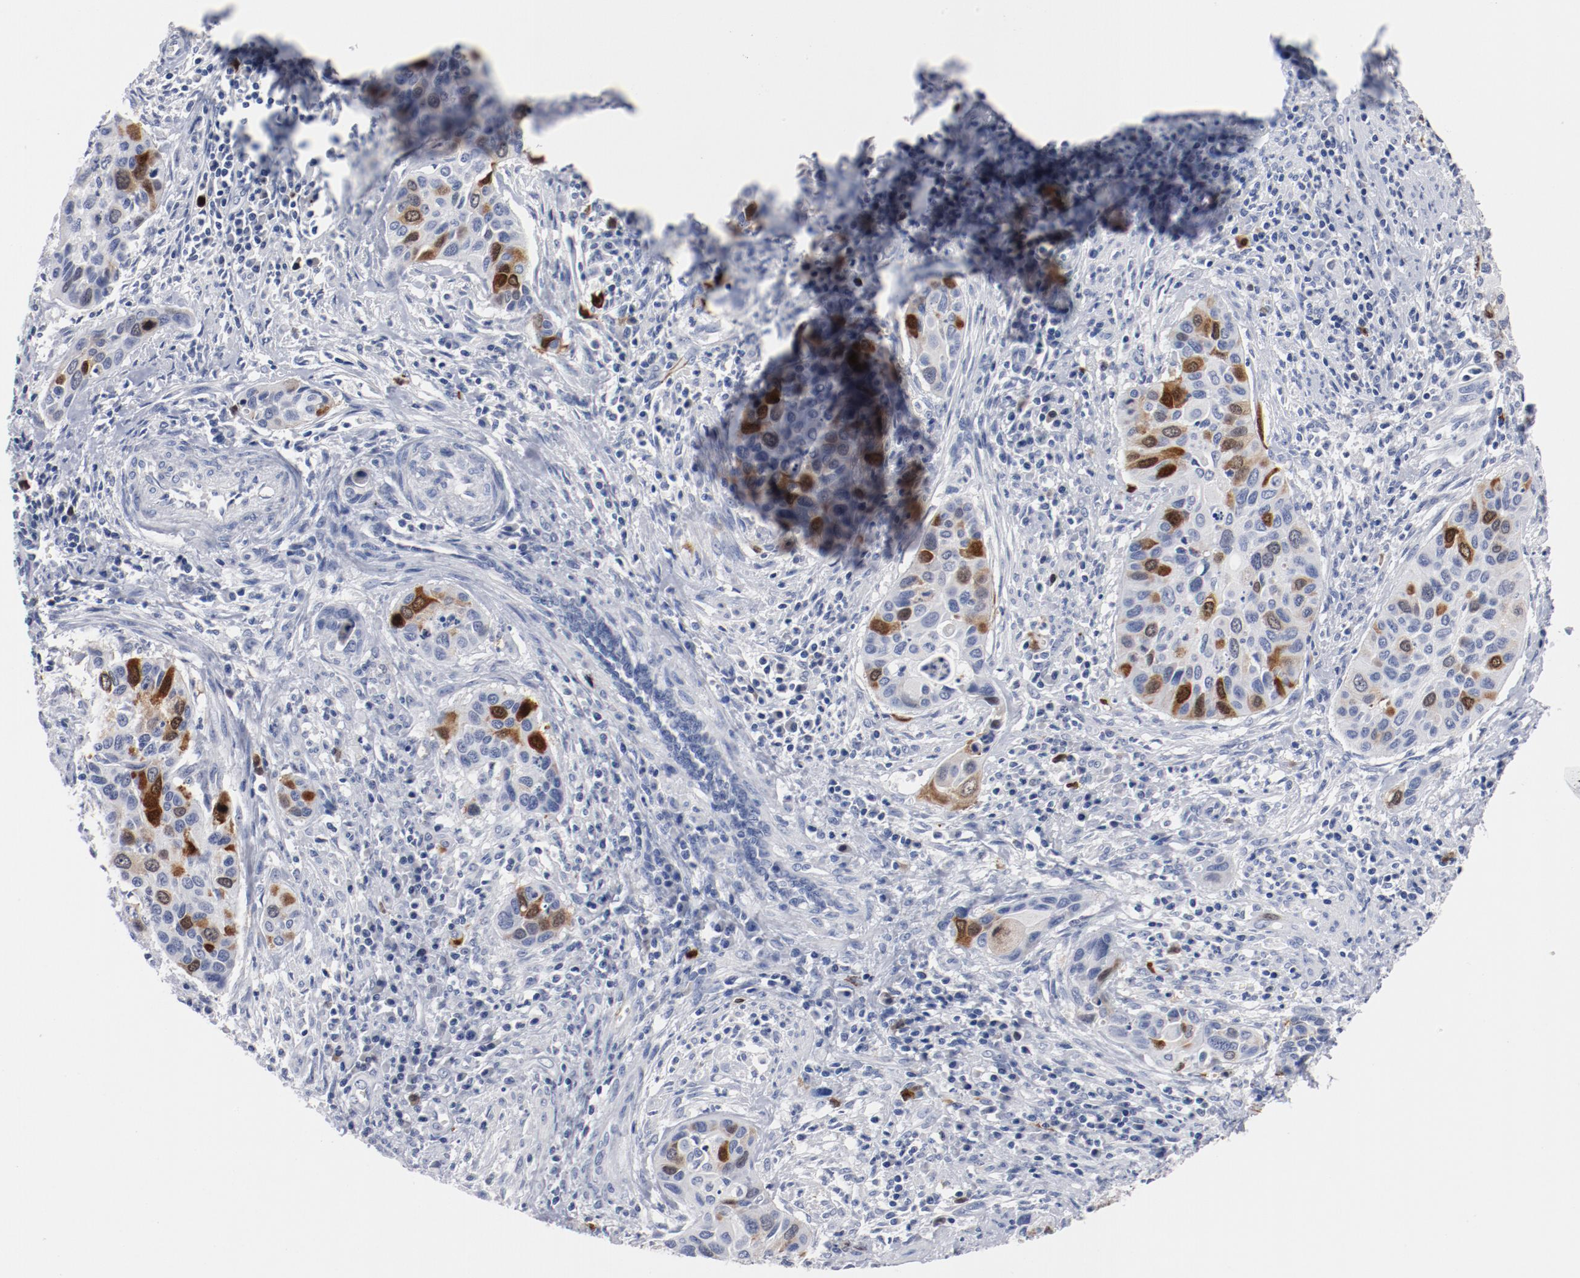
{"staining": {"intensity": "strong", "quantity": "25%-75%", "location": "nuclear"}, "tissue": "cervical cancer", "cell_type": "Tumor cells", "image_type": "cancer", "snomed": [{"axis": "morphology", "description": "Adenocarcinoma, NOS"}, {"axis": "topography", "description": "Cervix"}], "caption": "Protein staining of cervical cancer tissue demonstrates strong nuclear staining in about 25%-75% of tumor cells. Immunohistochemistry stains the protein of interest in brown and the nuclei are stained blue.", "gene": "CDC20", "patient": {"sex": "female", "age": 29}}